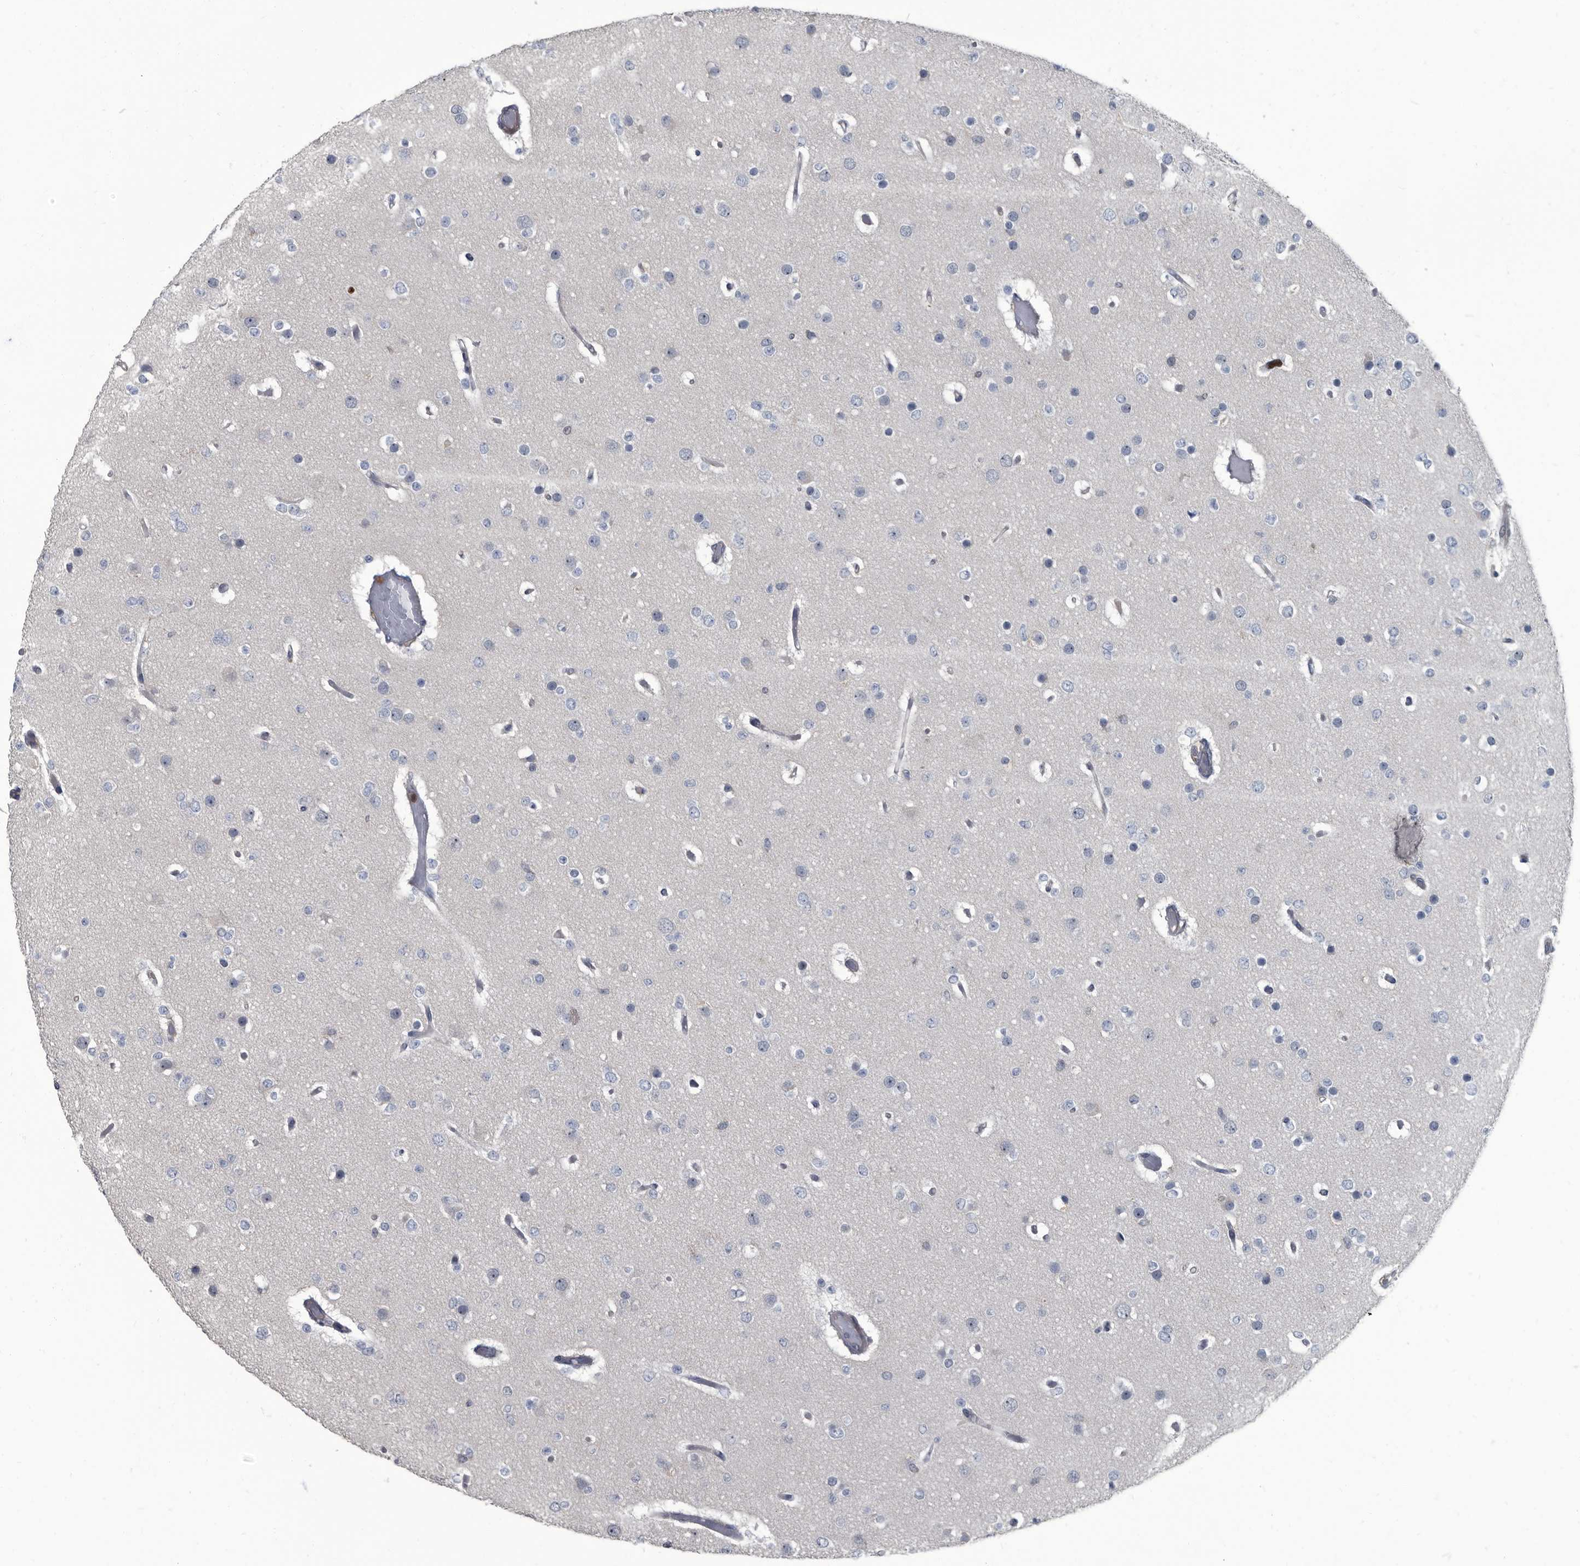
{"staining": {"intensity": "negative", "quantity": "none", "location": "none"}, "tissue": "glioma", "cell_type": "Tumor cells", "image_type": "cancer", "snomed": [{"axis": "morphology", "description": "Glioma, malignant, Low grade"}, {"axis": "topography", "description": "Brain"}], "caption": "High power microscopy micrograph of an immunohistochemistry (IHC) histopathology image of glioma, revealing no significant positivity in tumor cells. (DAB immunohistochemistry, high magnification).", "gene": "CDV3", "patient": {"sex": "female", "age": 22}}